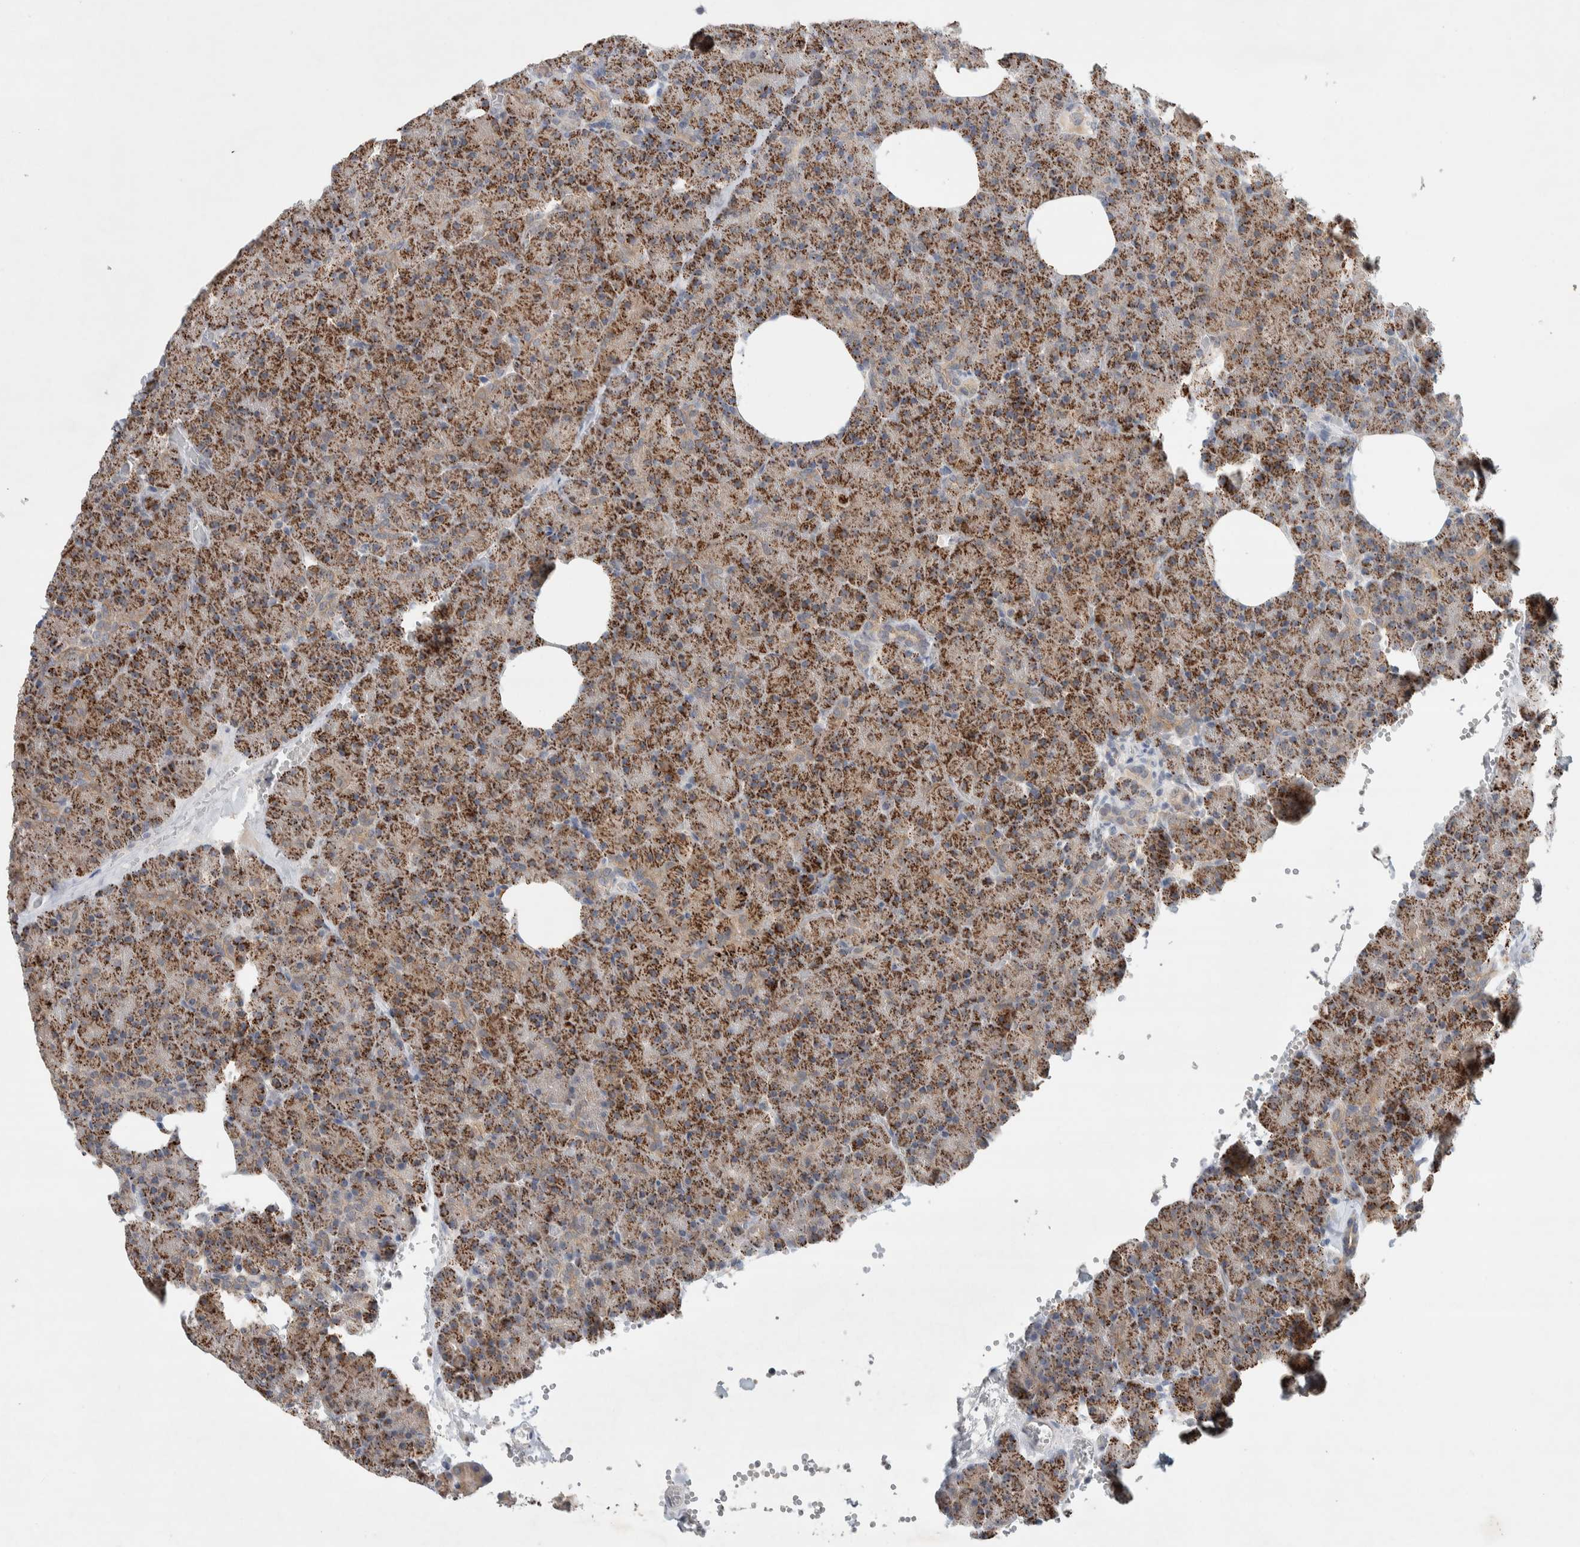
{"staining": {"intensity": "moderate", "quantity": ">75%", "location": "cytoplasmic/membranous"}, "tissue": "pancreas", "cell_type": "Exocrine glandular cells", "image_type": "normal", "snomed": [{"axis": "morphology", "description": "Normal tissue, NOS"}, {"axis": "morphology", "description": "Carcinoid, malignant, NOS"}, {"axis": "topography", "description": "Pancreas"}], "caption": "This image displays immunohistochemistry staining of benign human pancreas, with medium moderate cytoplasmic/membranous positivity in about >75% of exocrine glandular cells.", "gene": "DEPTOR", "patient": {"sex": "female", "age": 35}}